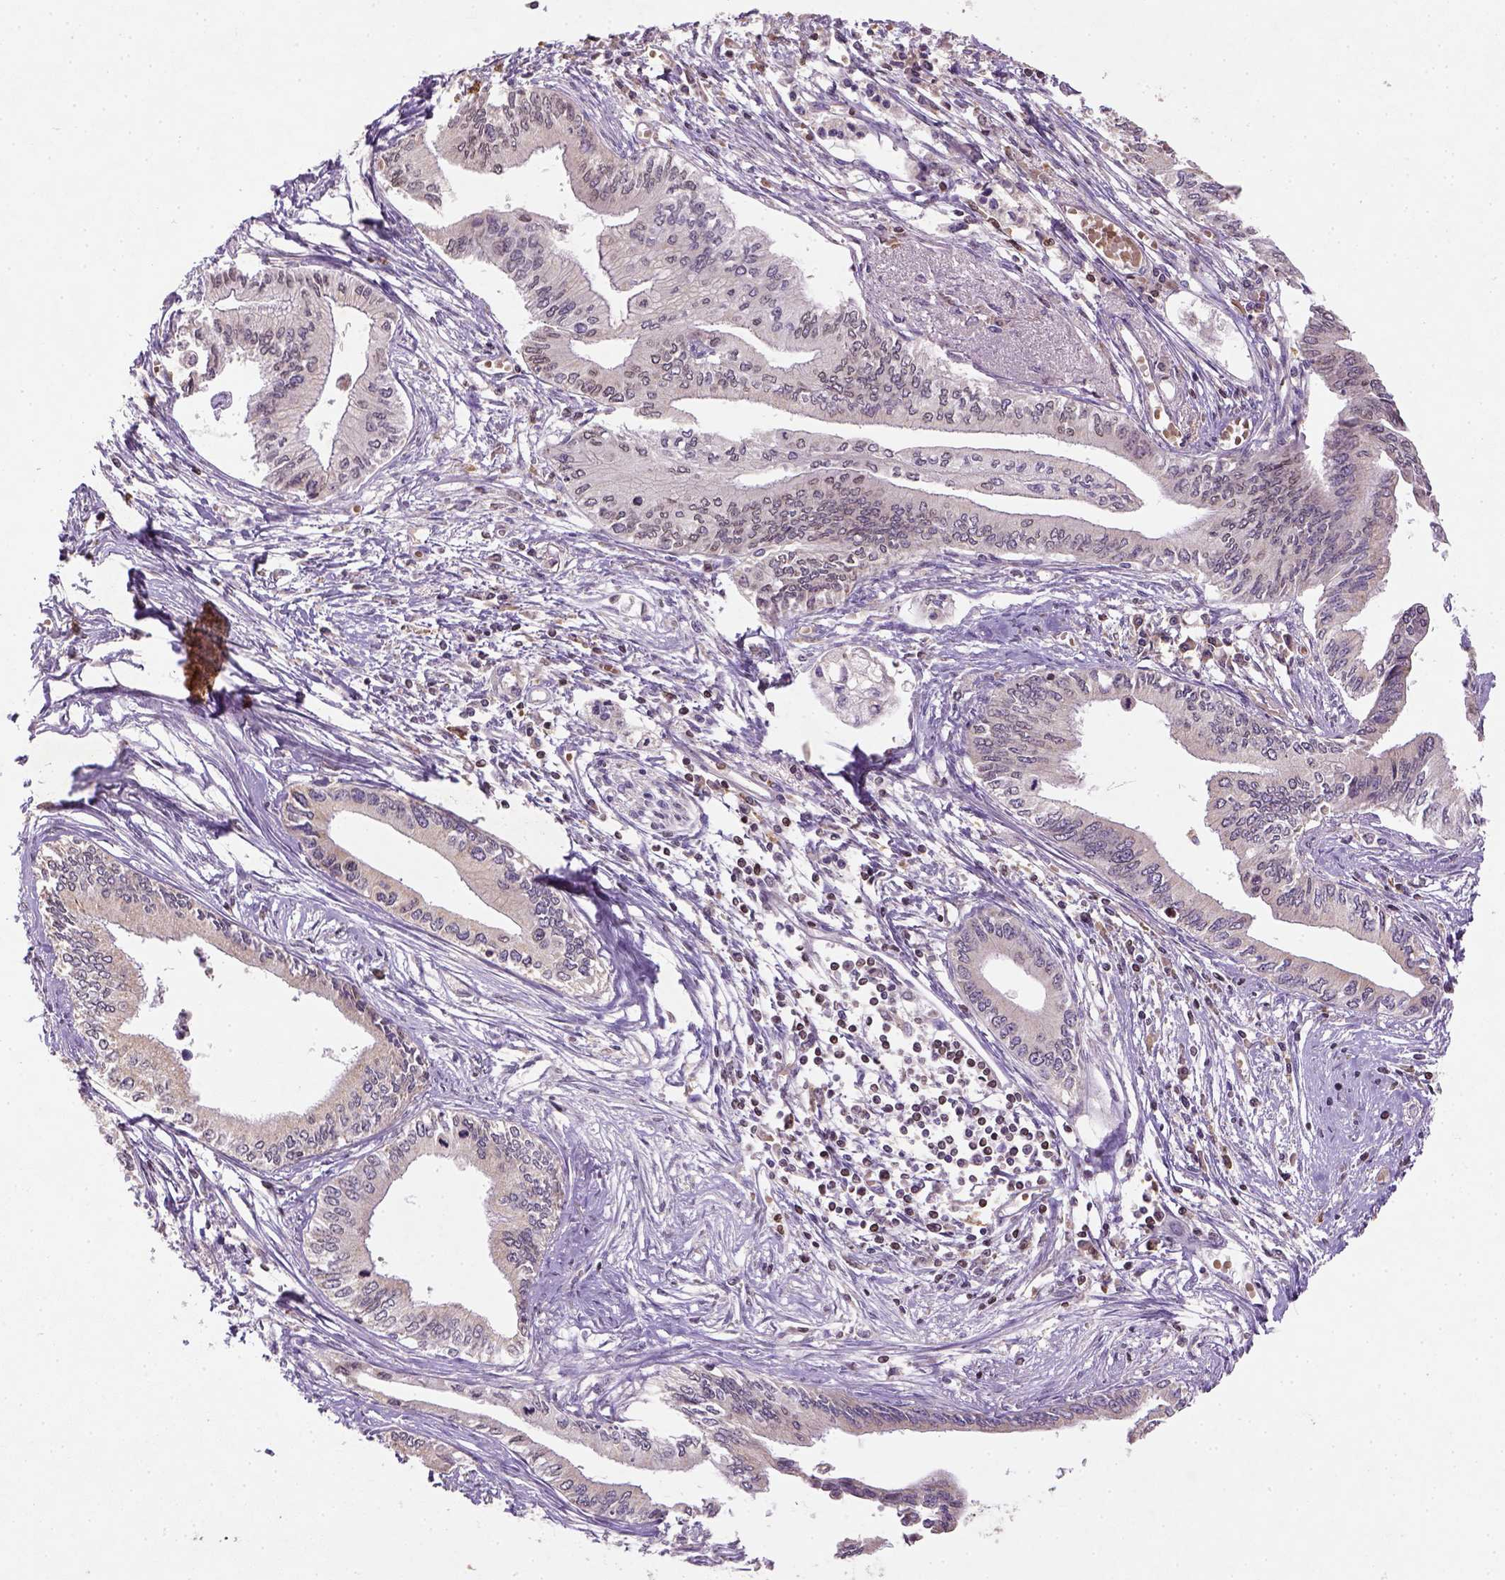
{"staining": {"intensity": "negative", "quantity": "none", "location": "none"}, "tissue": "pancreatic cancer", "cell_type": "Tumor cells", "image_type": "cancer", "snomed": [{"axis": "morphology", "description": "Adenocarcinoma, NOS"}, {"axis": "topography", "description": "Pancreas"}], "caption": "High magnification brightfield microscopy of pancreatic cancer (adenocarcinoma) stained with DAB (brown) and counterstained with hematoxylin (blue): tumor cells show no significant positivity.", "gene": "NUDT3", "patient": {"sex": "female", "age": 61}}